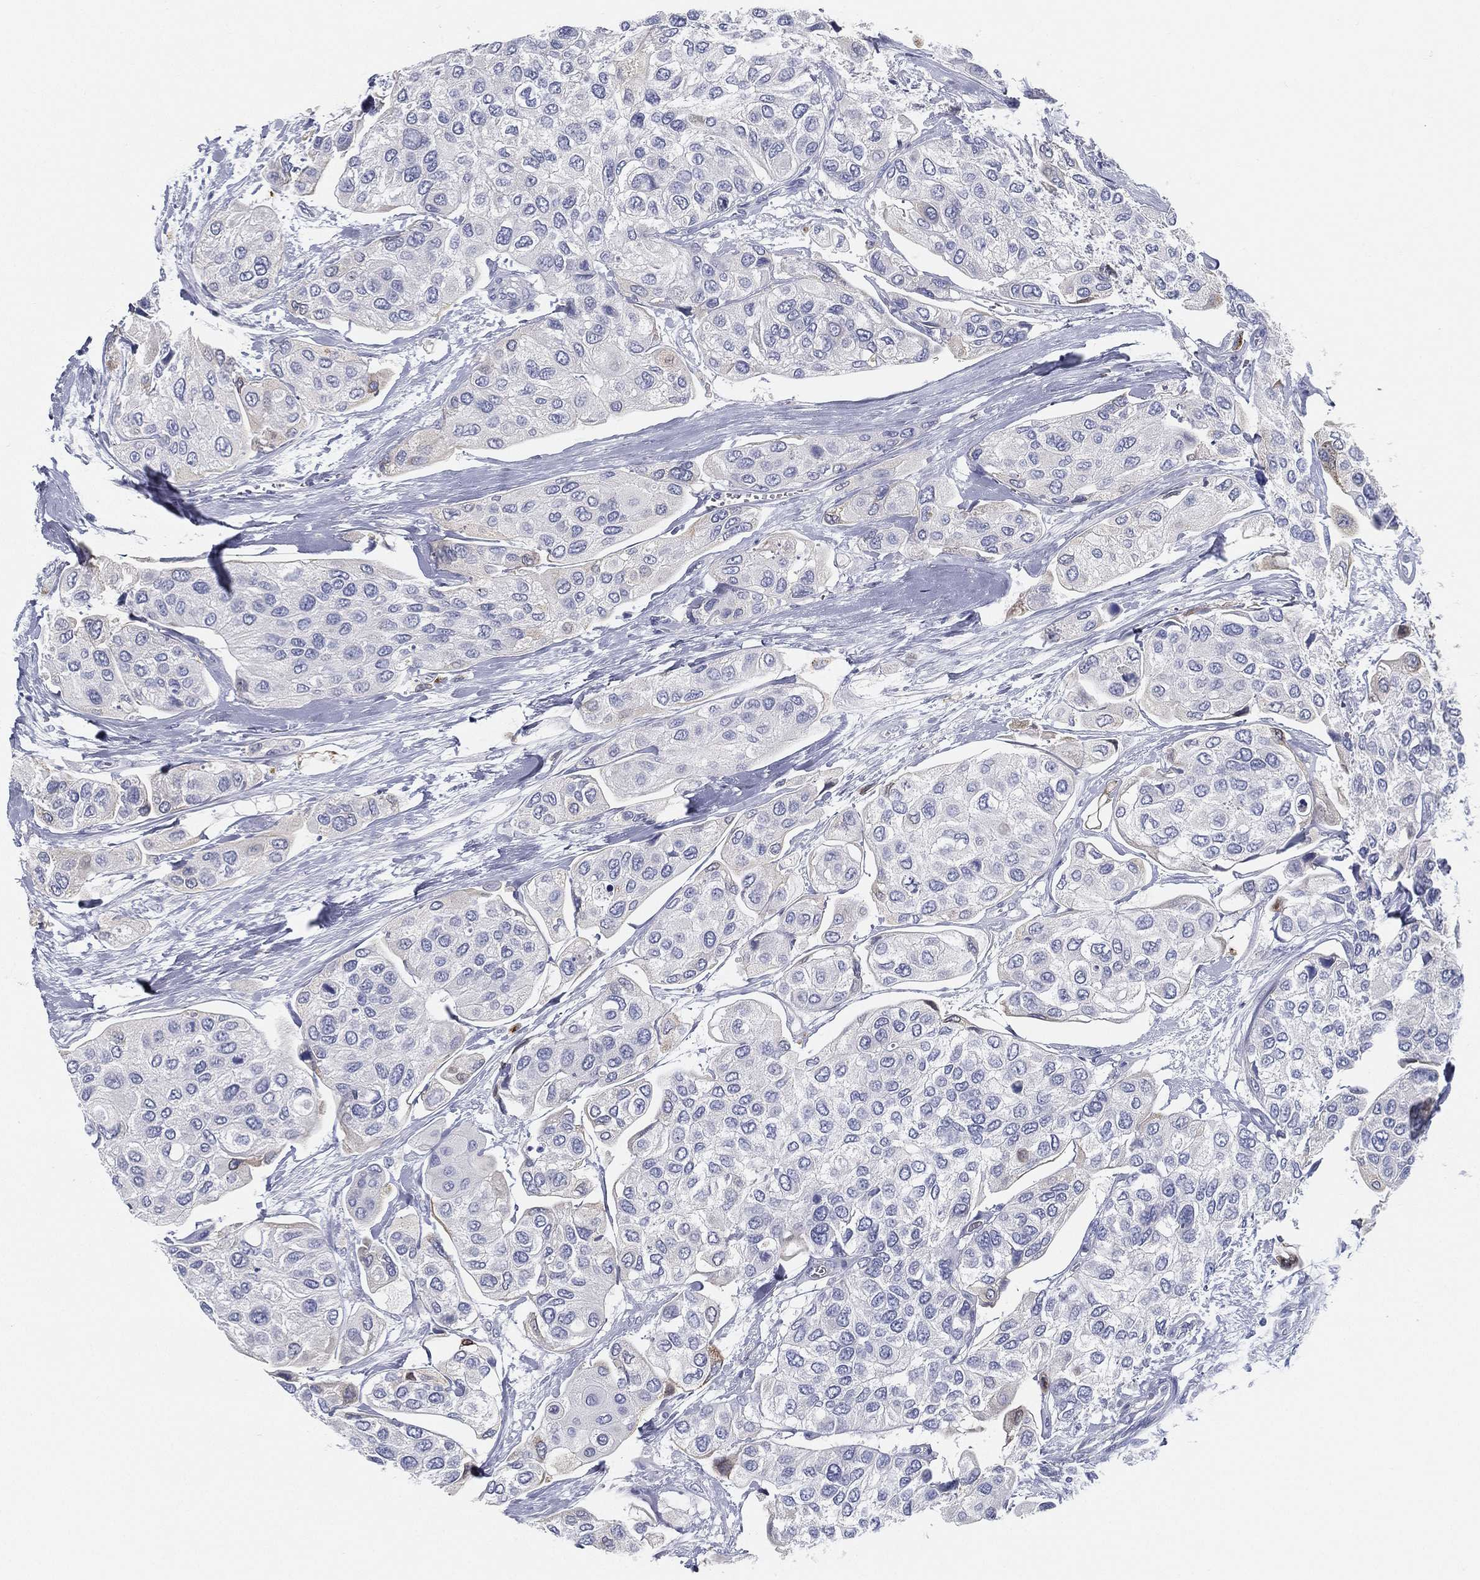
{"staining": {"intensity": "negative", "quantity": "none", "location": "none"}, "tissue": "urothelial cancer", "cell_type": "Tumor cells", "image_type": "cancer", "snomed": [{"axis": "morphology", "description": "Urothelial carcinoma, High grade"}, {"axis": "topography", "description": "Urinary bladder"}], "caption": "Photomicrograph shows no significant protein staining in tumor cells of urothelial carcinoma (high-grade). (Brightfield microscopy of DAB (3,3'-diaminobenzidine) immunohistochemistry at high magnification).", "gene": "STS", "patient": {"sex": "male", "age": 77}}